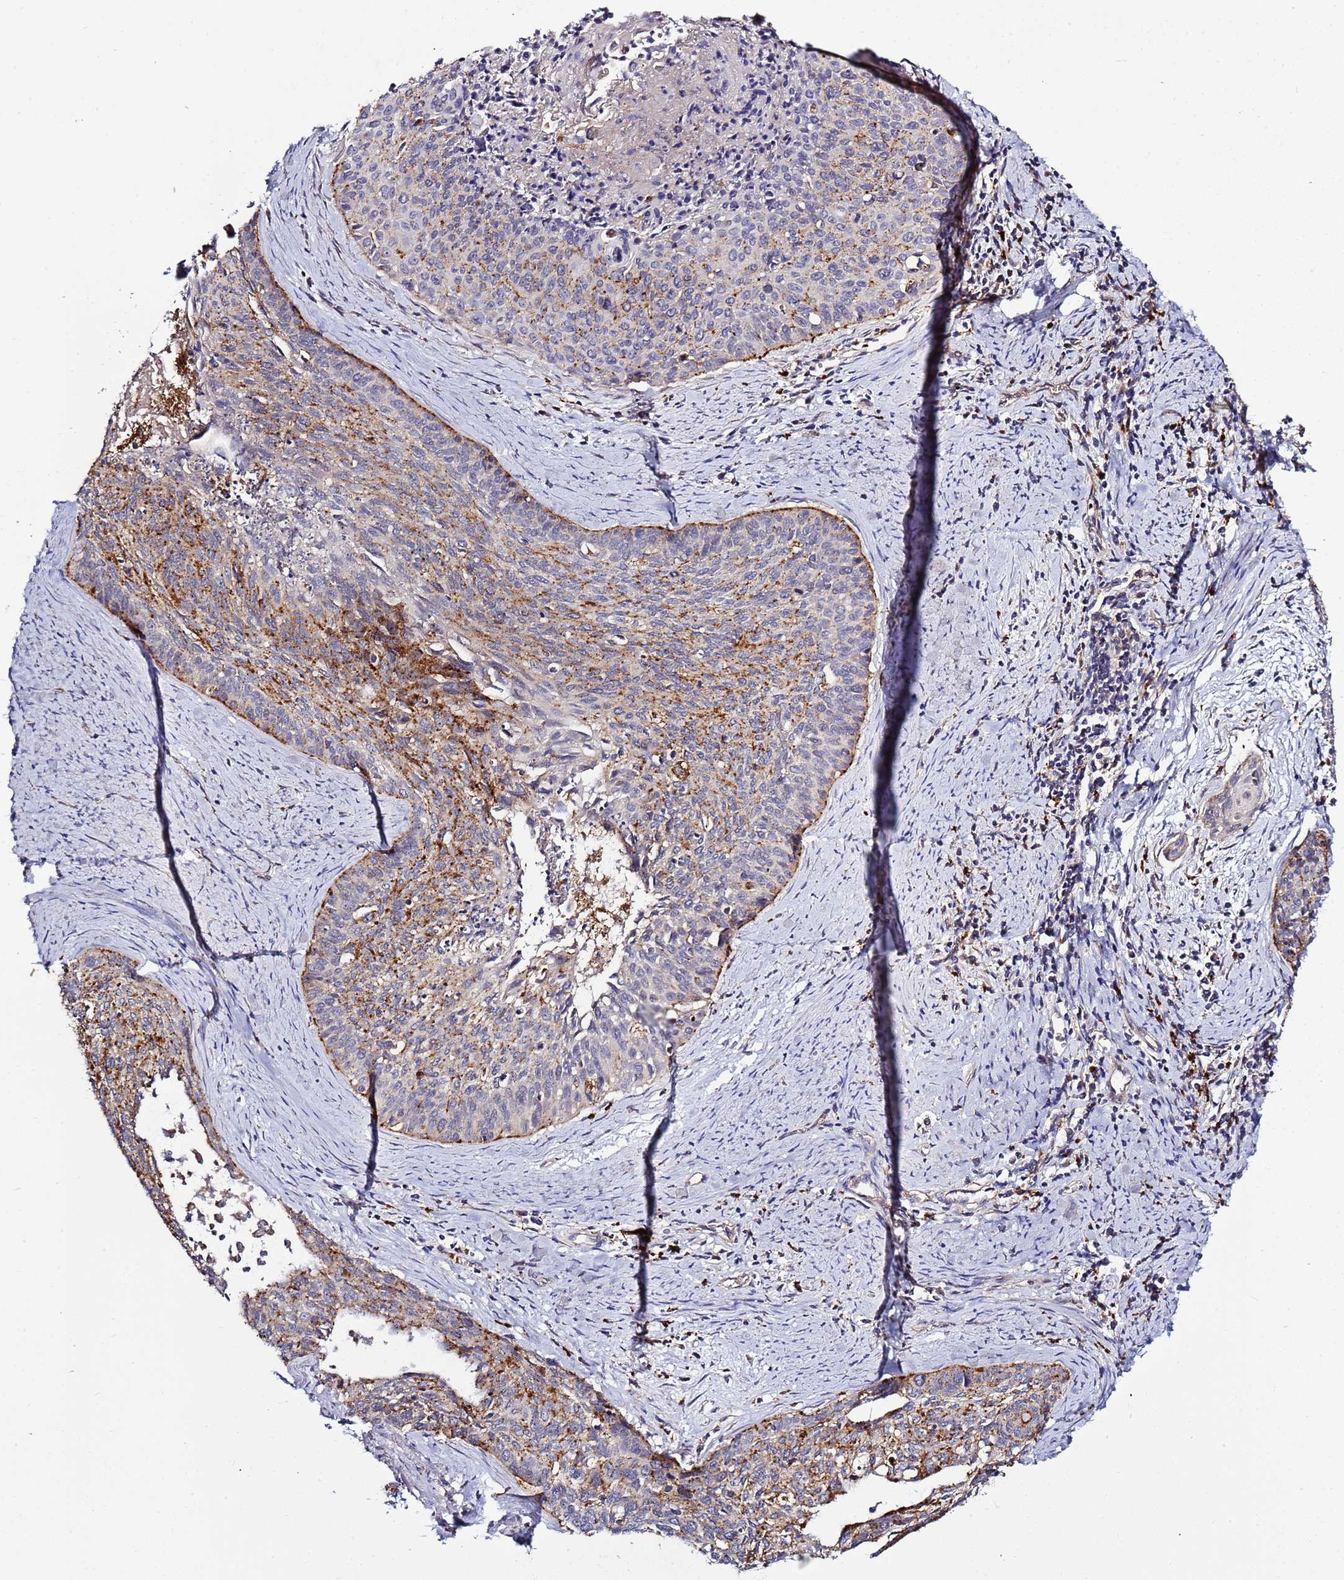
{"staining": {"intensity": "moderate", "quantity": "25%-75%", "location": "cytoplasmic/membranous"}, "tissue": "cervical cancer", "cell_type": "Tumor cells", "image_type": "cancer", "snomed": [{"axis": "morphology", "description": "Squamous cell carcinoma, NOS"}, {"axis": "topography", "description": "Cervix"}], "caption": "Approximately 25%-75% of tumor cells in human cervical cancer (squamous cell carcinoma) show moderate cytoplasmic/membranous protein positivity as visualized by brown immunohistochemical staining.", "gene": "VPS36", "patient": {"sex": "female", "age": 55}}